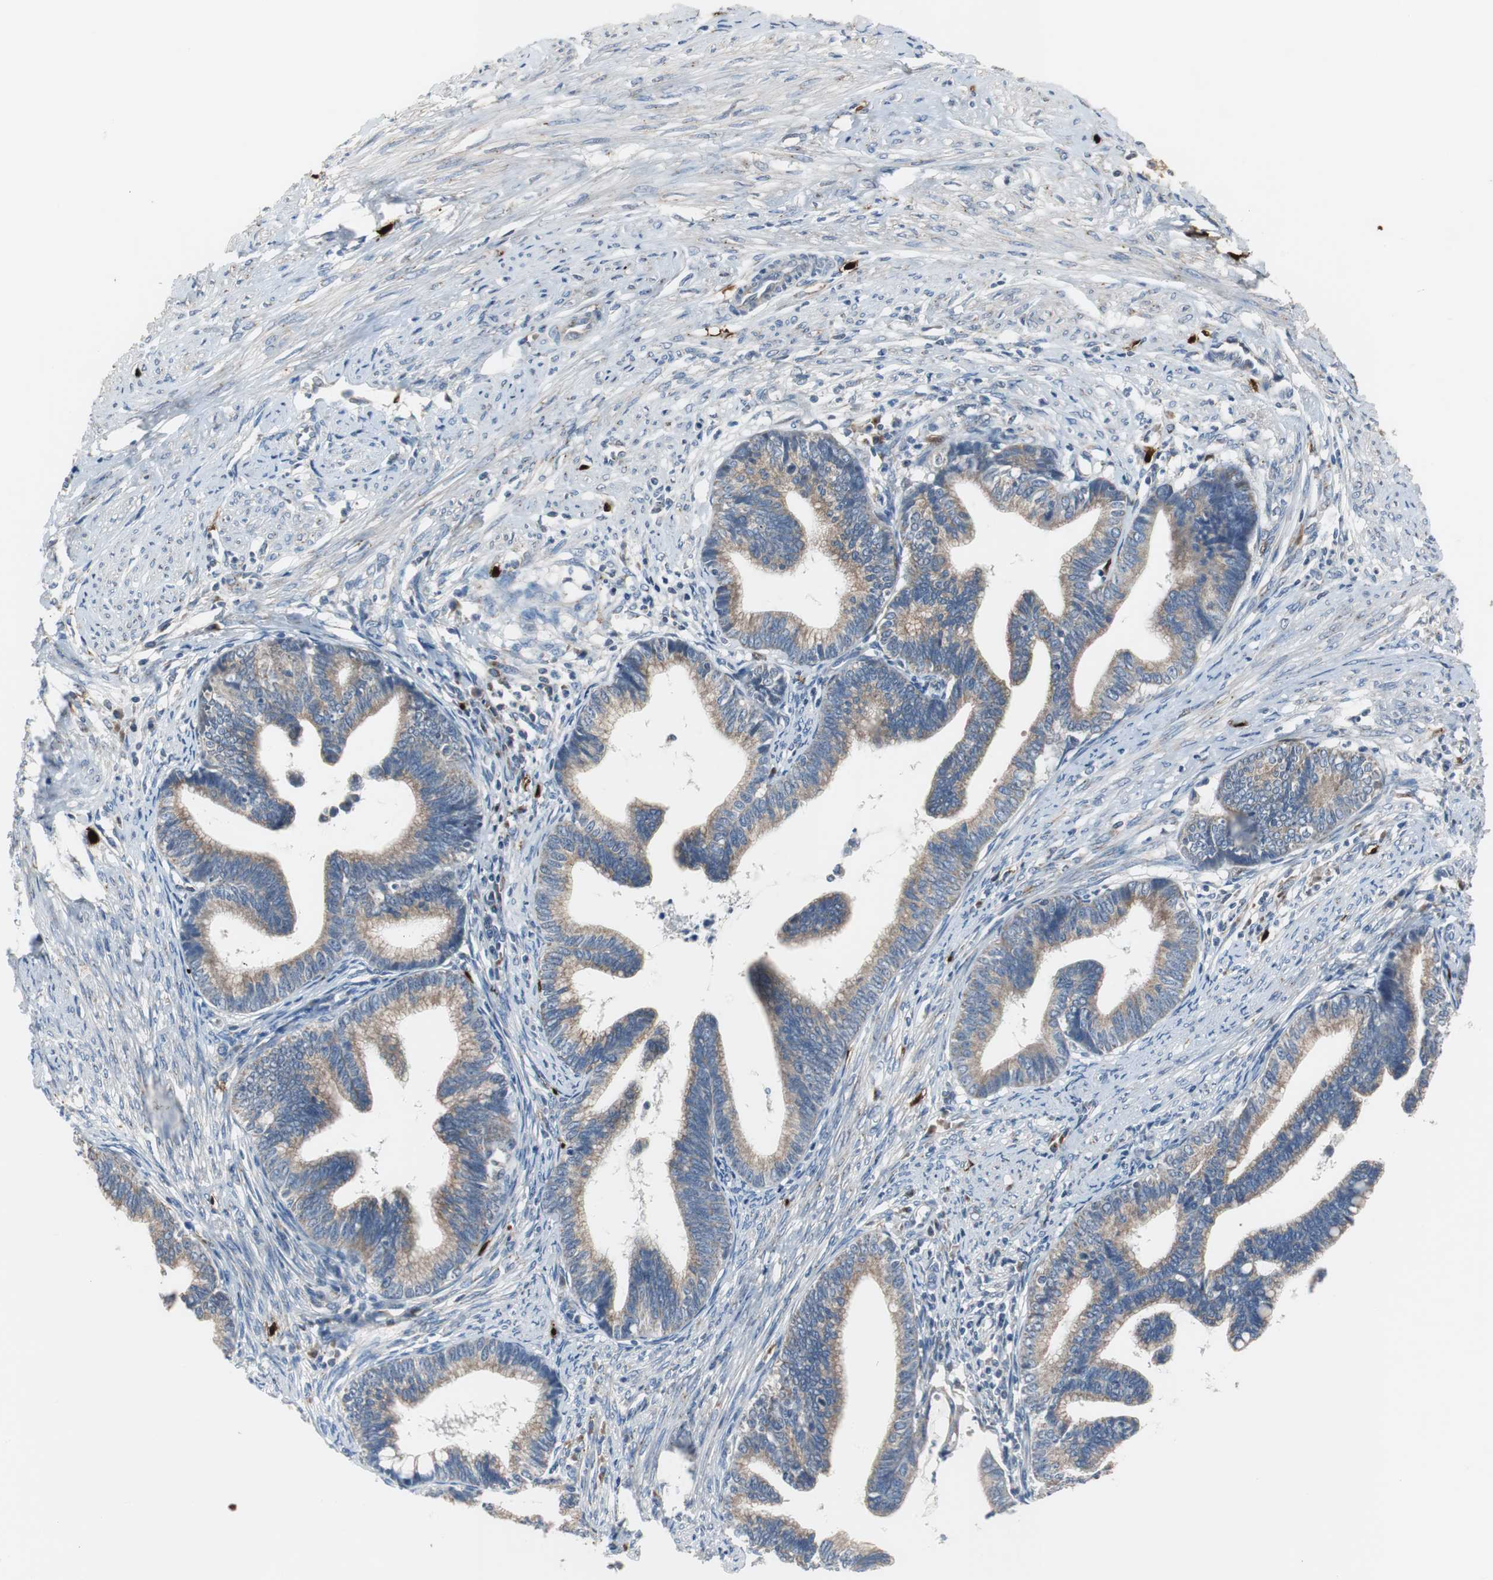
{"staining": {"intensity": "moderate", "quantity": ">75%", "location": "cytoplasmic/membranous"}, "tissue": "cervical cancer", "cell_type": "Tumor cells", "image_type": "cancer", "snomed": [{"axis": "morphology", "description": "Adenocarcinoma, NOS"}, {"axis": "topography", "description": "Cervix"}], "caption": "Cervical cancer stained with DAB immunohistochemistry (IHC) exhibits medium levels of moderate cytoplasmic/membranous positivity in approximately >75% of tumor cells.", "gene": "CALB2", "patient": {"sex": "female", "age": 36}}